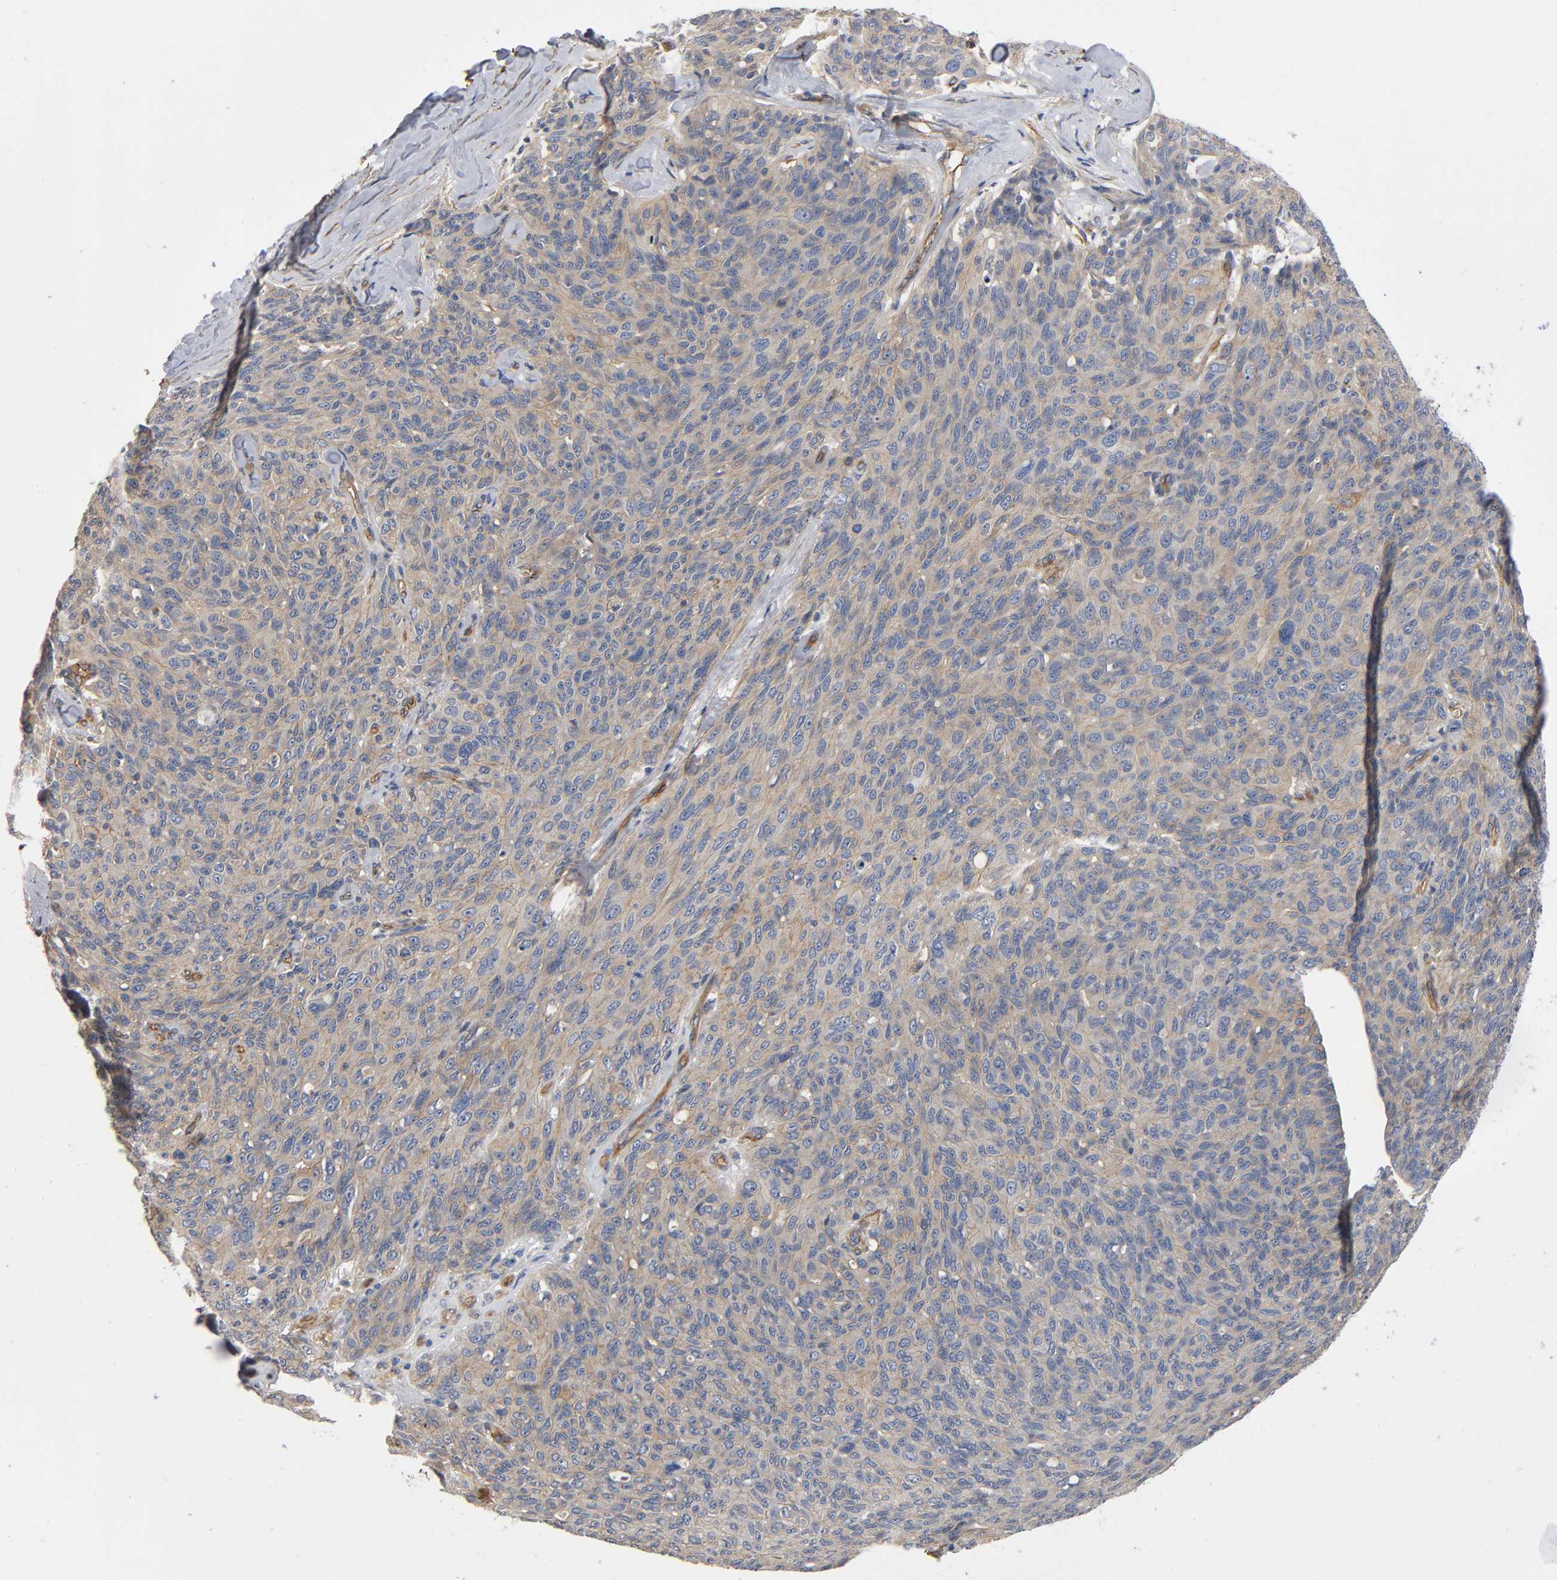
{"staining": {"intensity": "weak", "quantity": ">75%", "location": "cytoplasmic/membranous"}, "tissue": "ovarian cancer", "cell_type": "Tumor cells", "image_type": "cancer", "snomed": [{"axis": "morphology", "description": "Carcinoma, endometroid"}, {"axis": "topography", "description": "Ovary"}], "caption": "High-magnification brightfield microscopy of ovarian endometroid carcinoma stained with DAB (3,3'-diaminobenzidine) (brown) and counterstained with hematoxylin (blue). tumor cells exhibit weak cytoplasmic/membranous staining is seen in about>75% of cells. The staining is performed using DAB brown chromogen to label protein expression. The nuclei are counter-stained blue using hematoxylin.", "gene": "MARS1", "patient": {"sex": "female", "age": 60}}